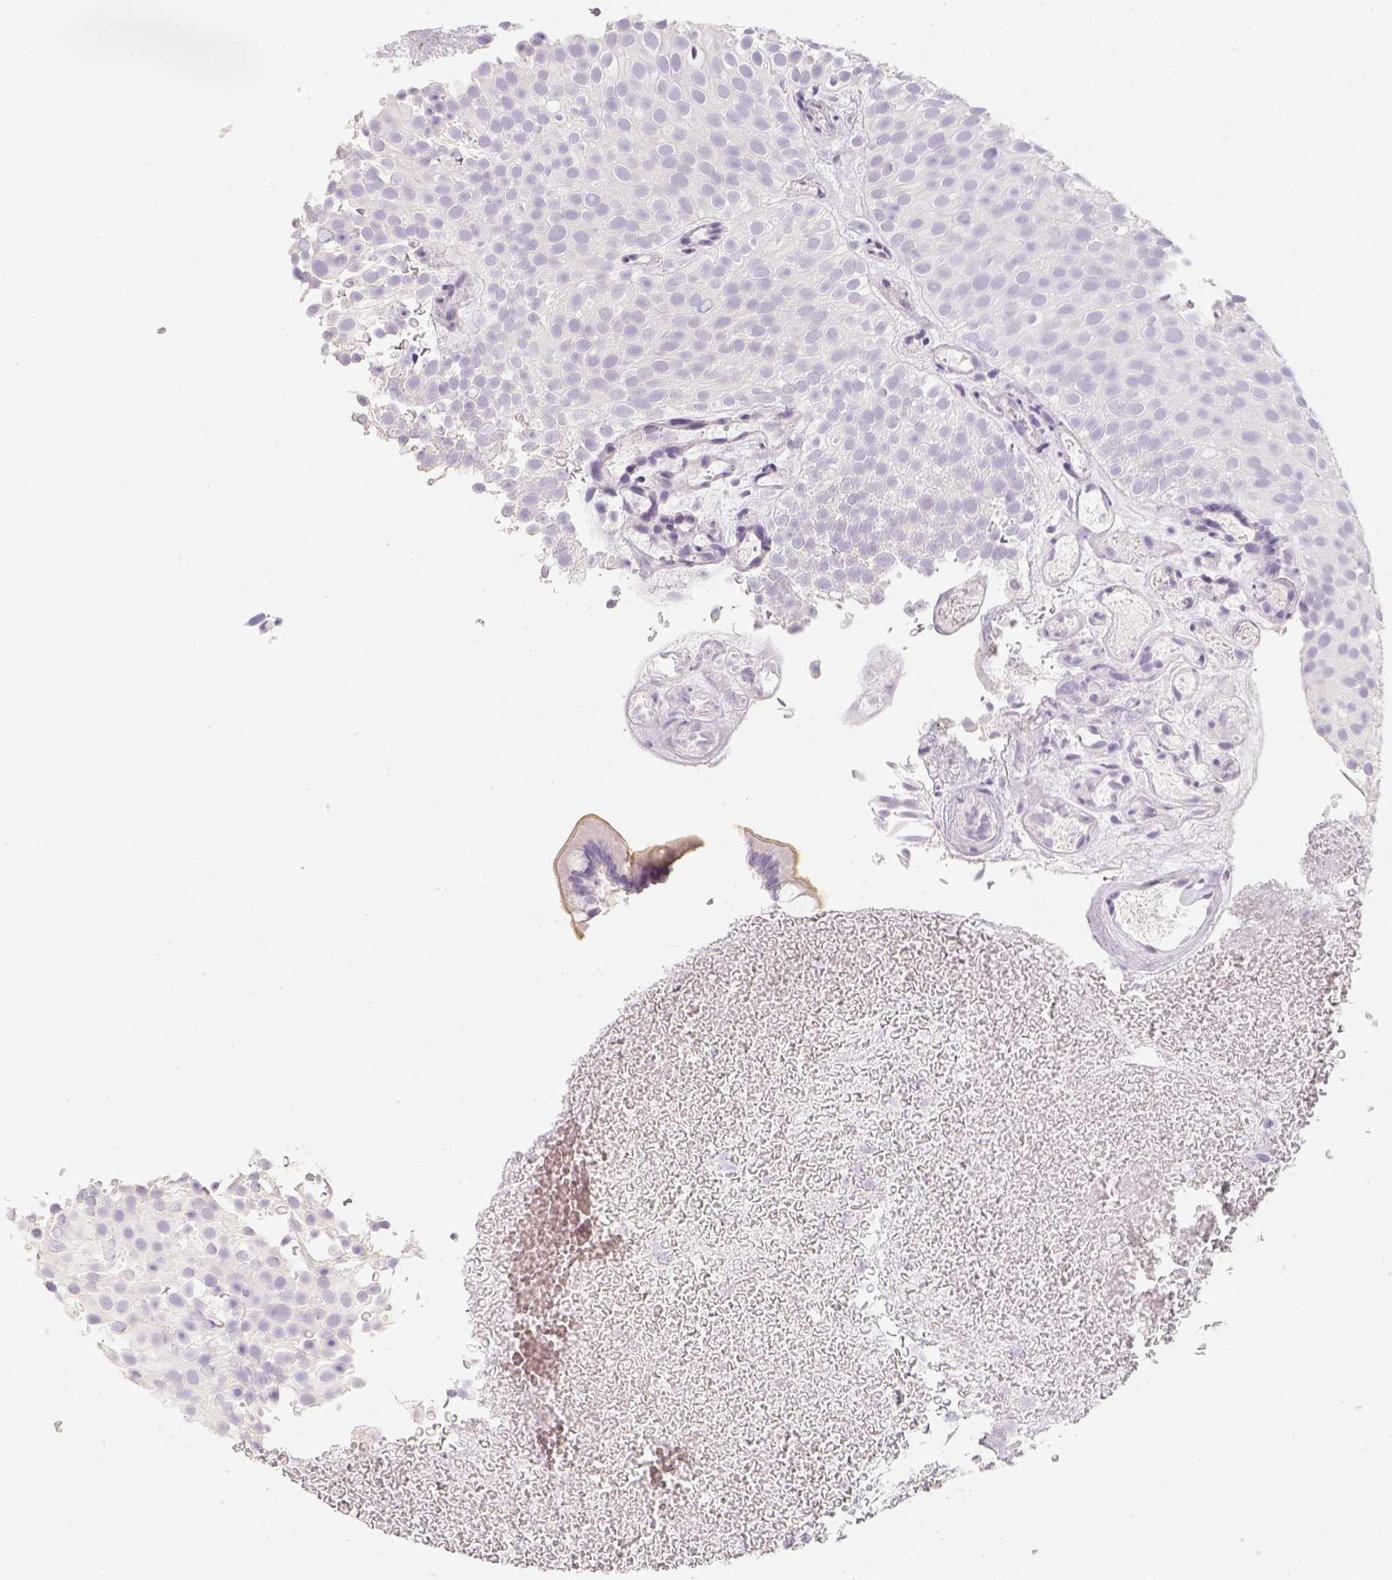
{"staining": {"intensity": "negative", "quantity": "none", "location": "none"}, "tissue": "urothelial cancer", "cell_type": "Tumor cells", "image_type": "cancer", "snomed": [{"axis": "morphology", "description": "Urothelial carcinoma, Low grade"}, {"axis": "topography", "description": "Urinary bladder"}], "caption": "Photomicrograph shows no protein staining in tumor cells of urothelial cancer tissue. The staining is performed using DAB brown chromogen with nuclei counter-stained in using hematoxylin.", "gene": "SLC18A1", "patient": {"sex": "male", "age": 78}}